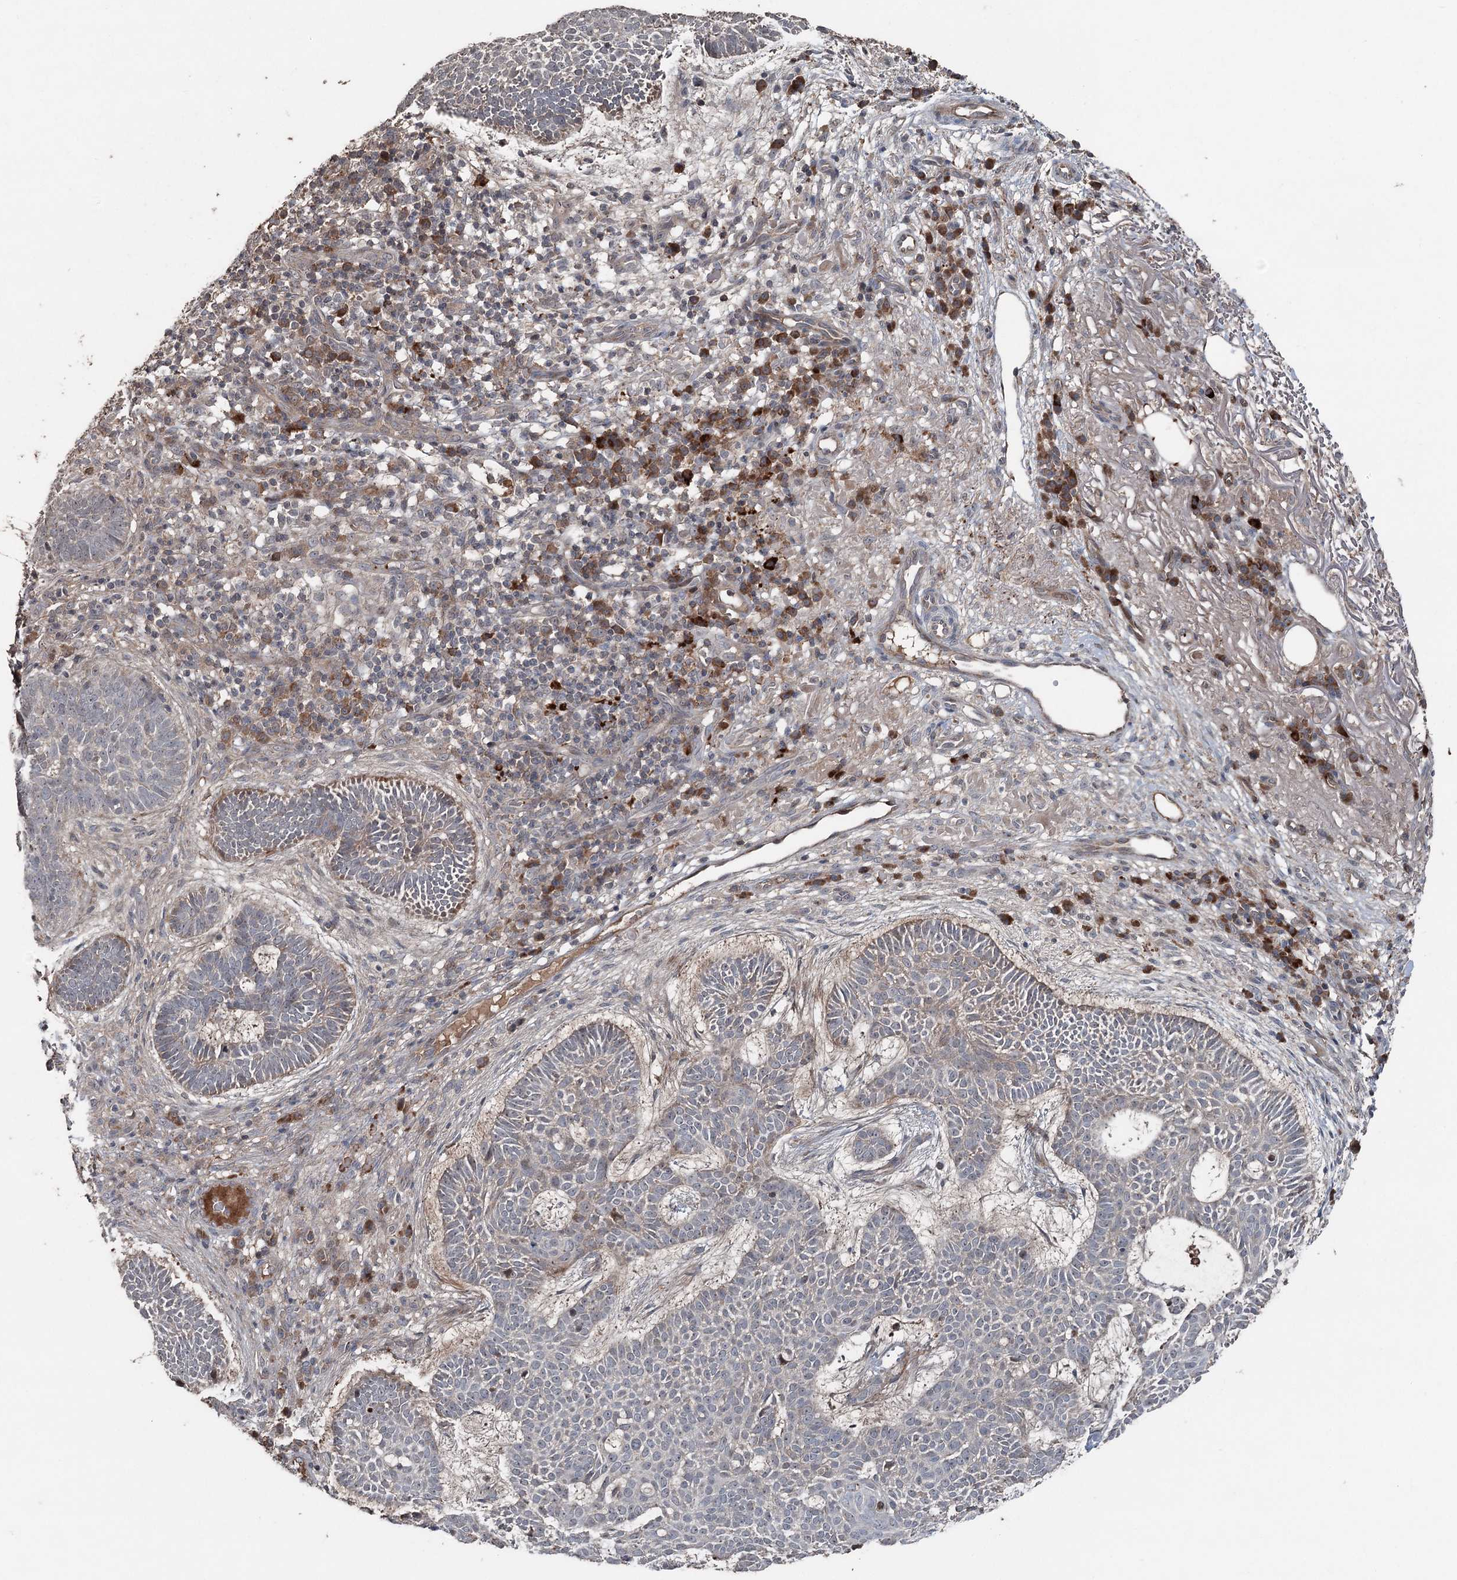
{"staining": {"intensity": "weak", "quantity": "<25%", "location": "cytoplasmic/membranous"}, "tissue": "skin cancer", "cell_type": "Tumor cells", "image_type": "cancer", "snomed": [{"axis": "morphology", "description": "Basal cell carcinoma"}, {"axis": "topography", "description": "Skin"}], "caption": "The photomicrograph shows no significant expression in tumor cells of basal cell carcinoma (skin). (Stains: DAB immunohistochemistry with hematoxylin counter stain, Microscopy: brightfield microscopy at high magnification).", "gene": "MAPK8IP2", "patient": {"sex": "male", "age": 85}}